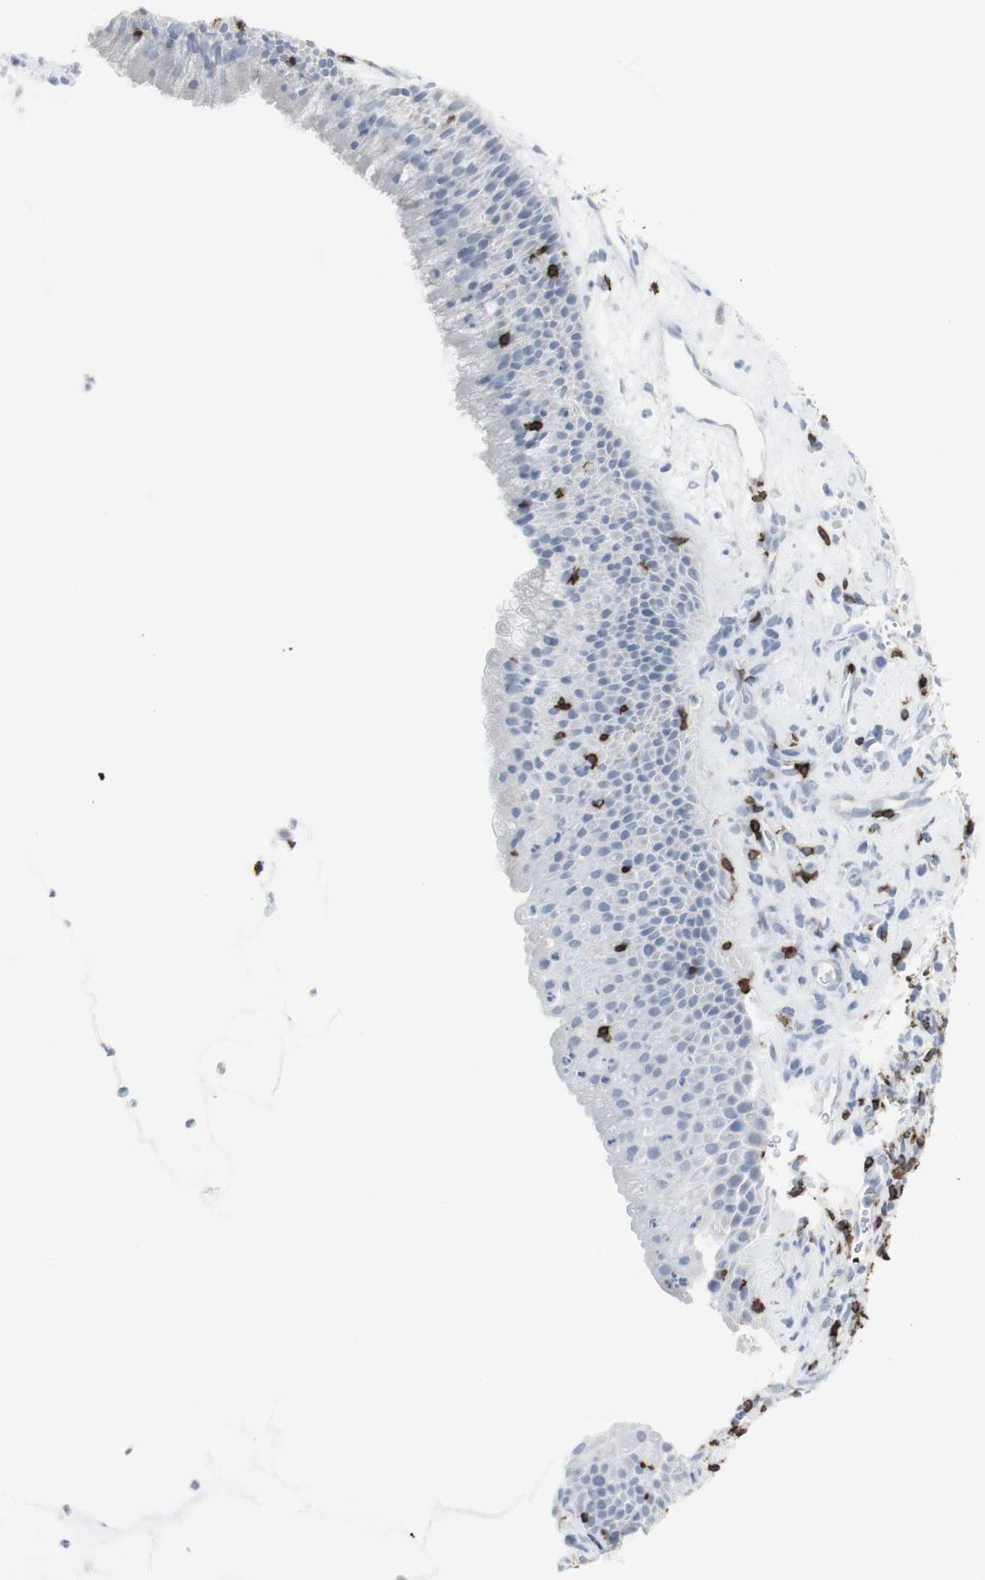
{"staining": {"intensity": "negative", "quantity": "none", "location": "none"}, "tissue": "nasopharynx", "cell_type": "Respiratory epithelial cells", "image_type": "normal", "snomed": [{"axis": "morphology", "description": "Normal tissue, NOS"}, {"axis": "topography", "description": "Nasopharynx"}], "caption": "Immunohistochemistry (IHC) micrograph of benign nasopharynx stained for a protein (brown), which demonstrates no staining in respiratory epithelial cells.", "gene": "CD247", "patient": {"sex": "female", "age": 51}}